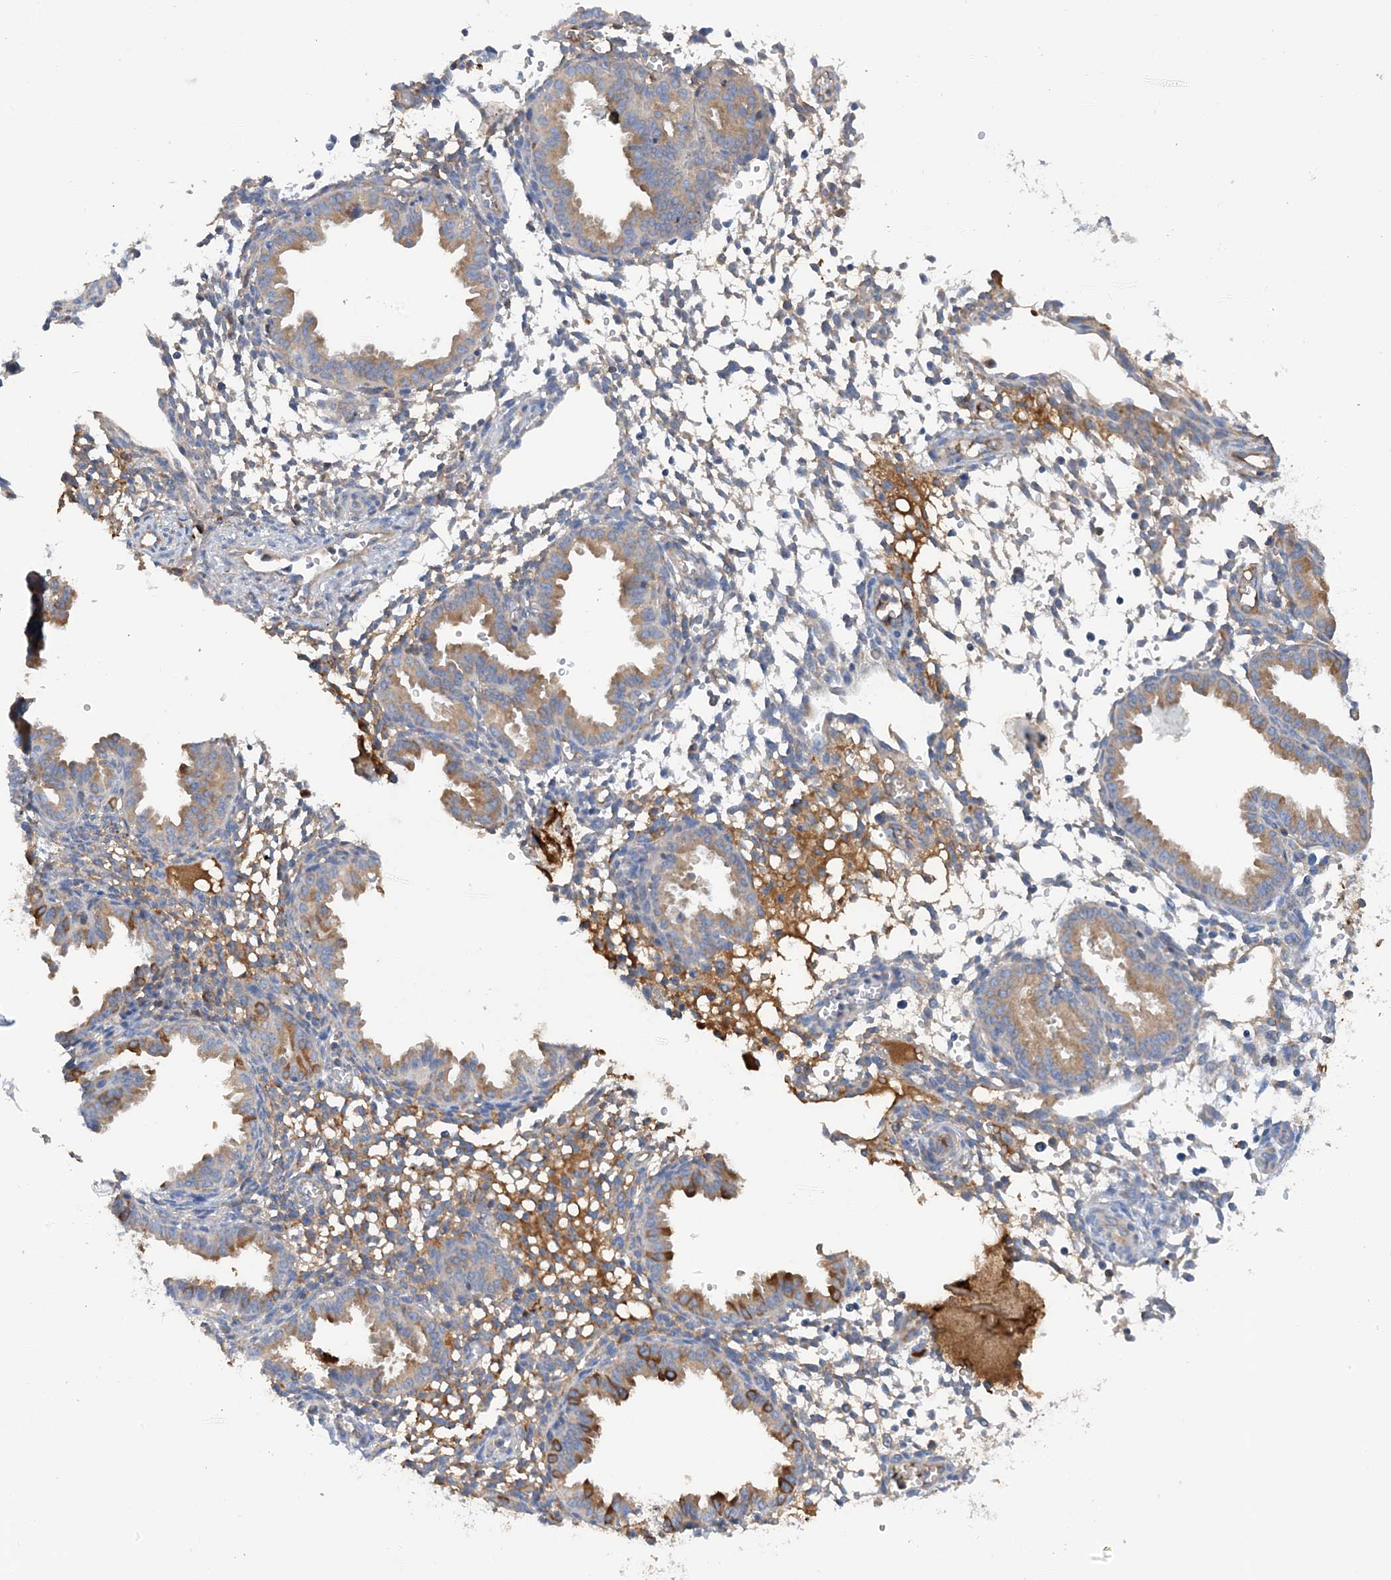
{"staining": {"intensity": "weak", "quantity": "<25%", "location": "cytoplasmic/membranous"}, "tissue": "endometrium", "cell_type": "Cells in endometrial stroma", "image_type": "normal", "snomed": [{"axis": "morphology", "description": "Normal tissue, NOS"}, {"axis": "topography", "description": "Endometrium"}], "caption": "Cells in endometrial stroma show no significant protein expression in normal endometrium.", "gene": "SLC5A11", "patient": {"sex": "female", "age": 33}}